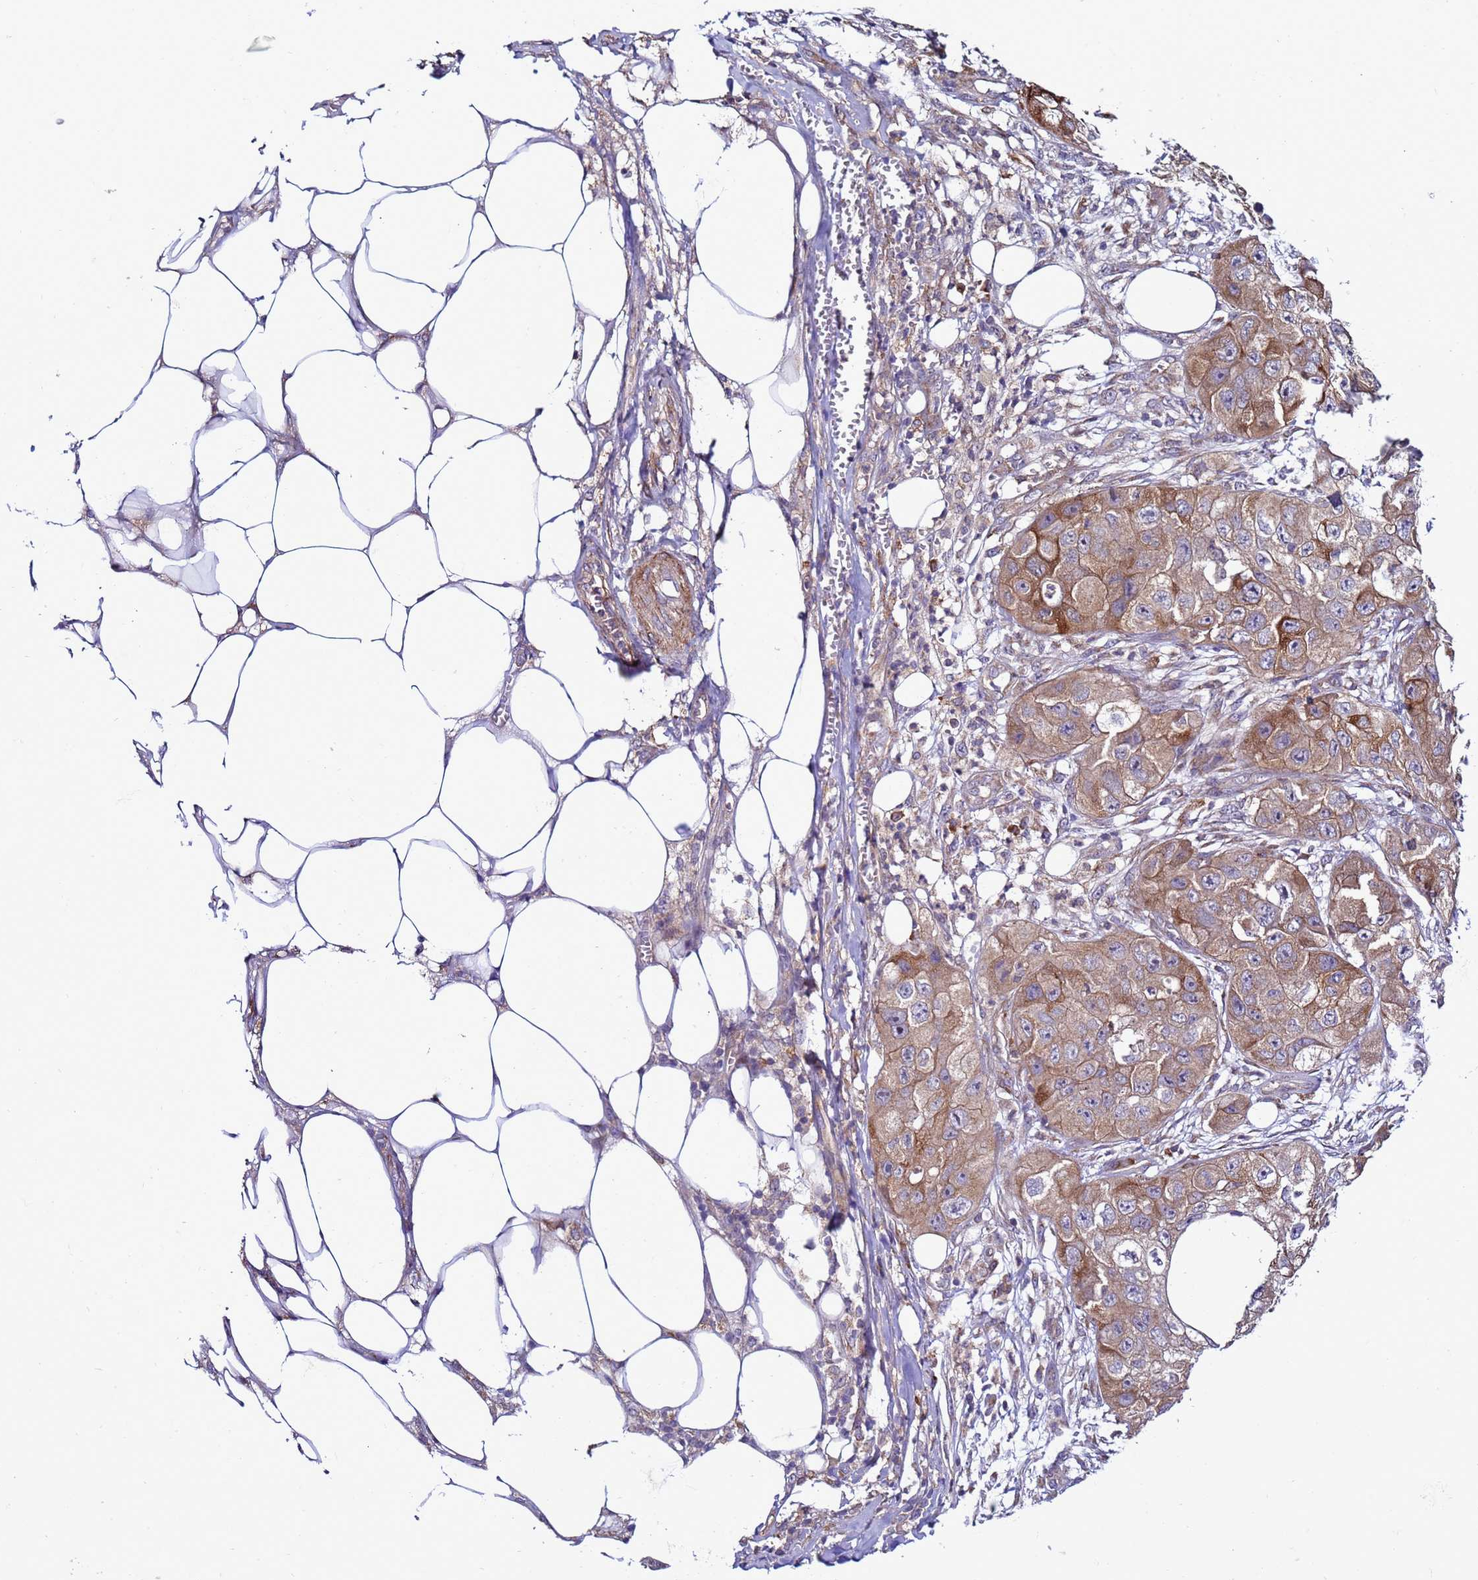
{"staining": {"intensity": "moderate", "quantity": ">75%", "location": "cytoplasmic/membranous"}, "tissue": "skin cancer", "cell_type": "Tumor cells", "image_type": "cancer", "snomed": [{"axis": "morphology", "description": "Squamous cell carcinoma, NOS"}, {"axis": "topography", "description": "Skin"}, {"axis": "topography", "description": "Subcutis"}], "caption": "Human skin cancer stained with a protein marker demonstrates moderate staining in tumor cells.", "gene": "GEN1", "patient": {"sex": "male", "age": 73}}